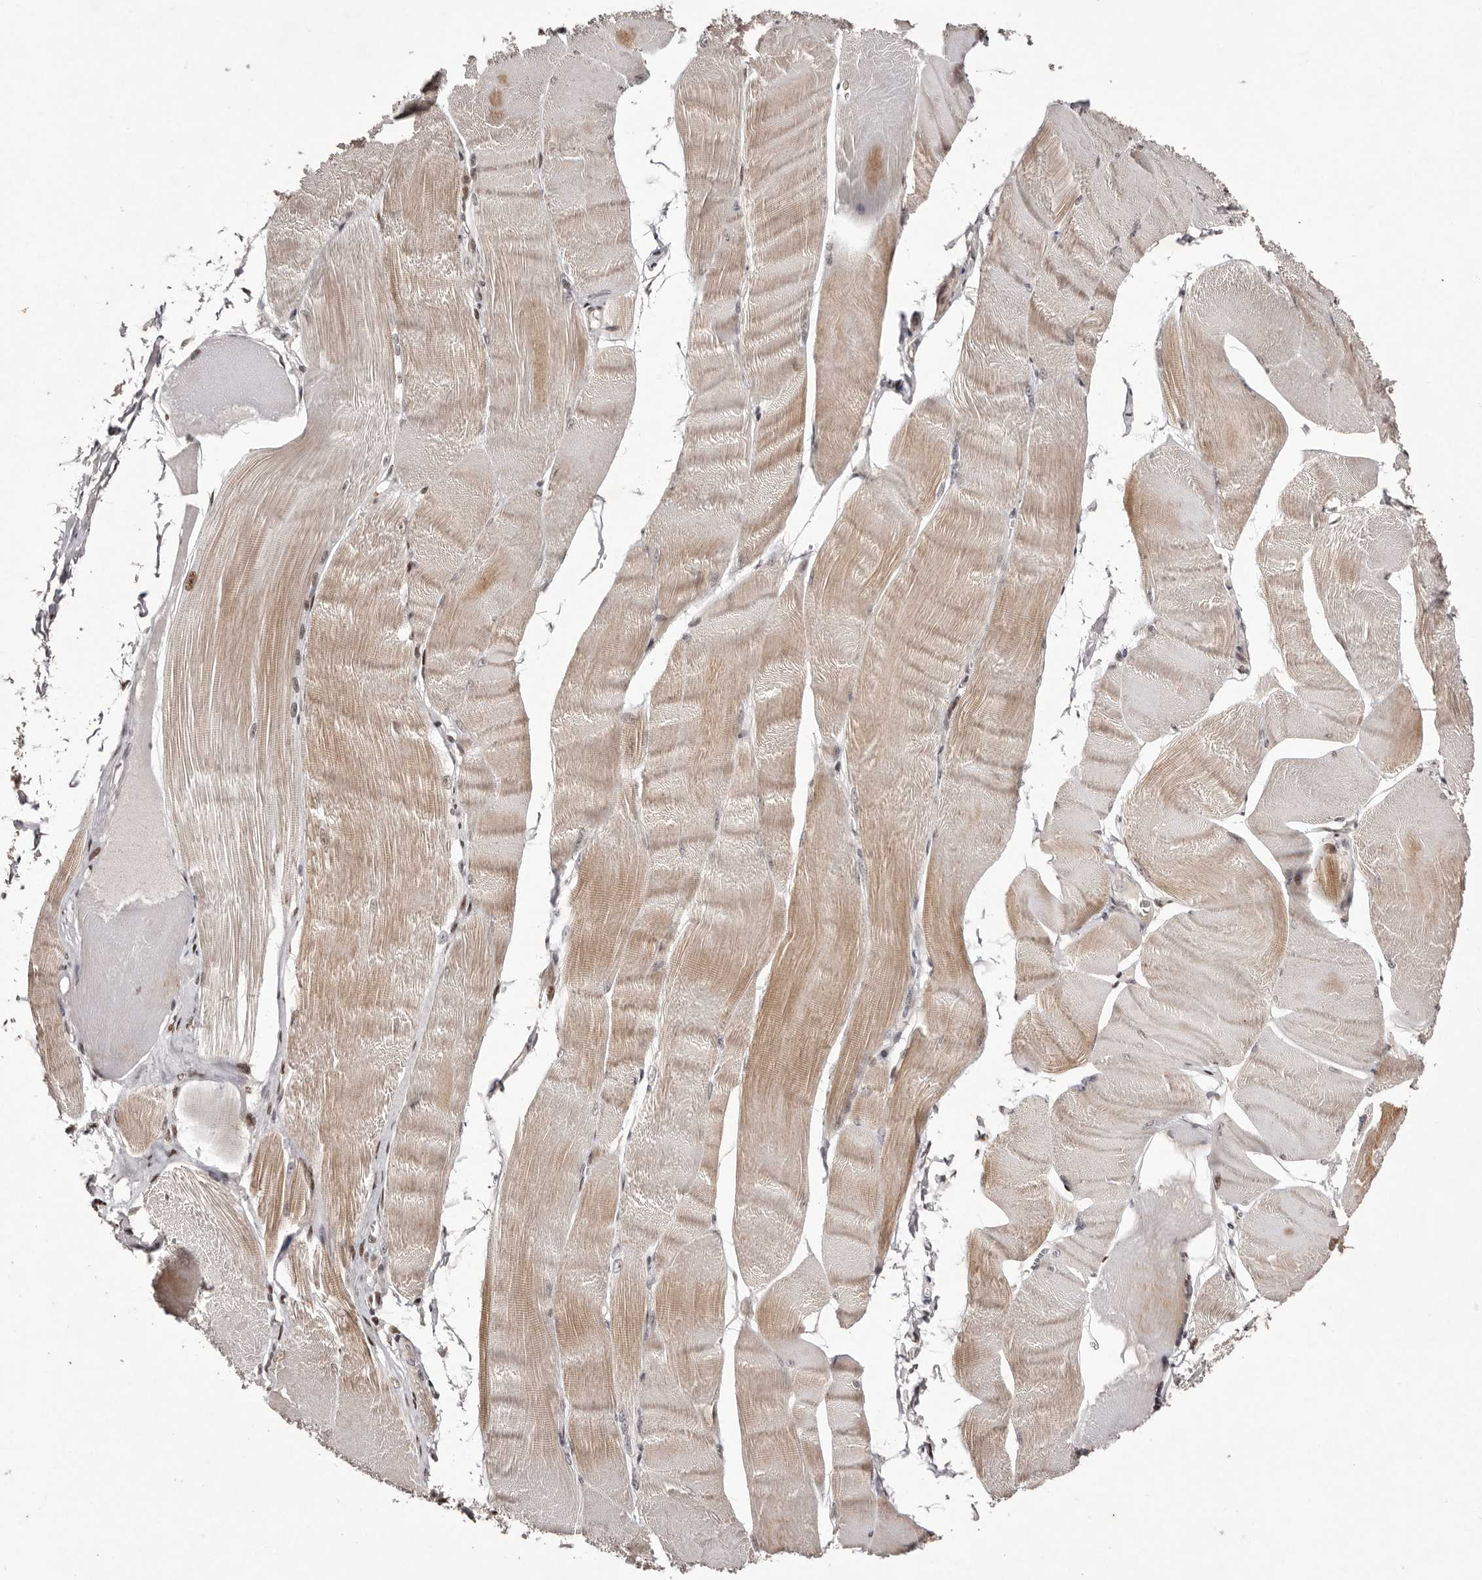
{"staining": {"intensity": "moderate", "quantity": "25%-75%", "location": "cytoplasmic/membranous"}, "tissue": "skeletal muscle", "cell_type": "Myocytes", "image_type": "normal", "snomed": [{"axis": "morphology", "description": "Normal tissue, NOS"}, {"axis": "morphology", "description": "Basal cell carcinoma"}, {"axis": "topography", "description": "Skeletal muscle"}], "caption": "The immunohistochemical stain highlights moderate cytoplasmic/membranous positivity in myocytes of benign skeletal muscle.", "gene": "FBXO5", "patient": {"sex": "female", "age": 64}}